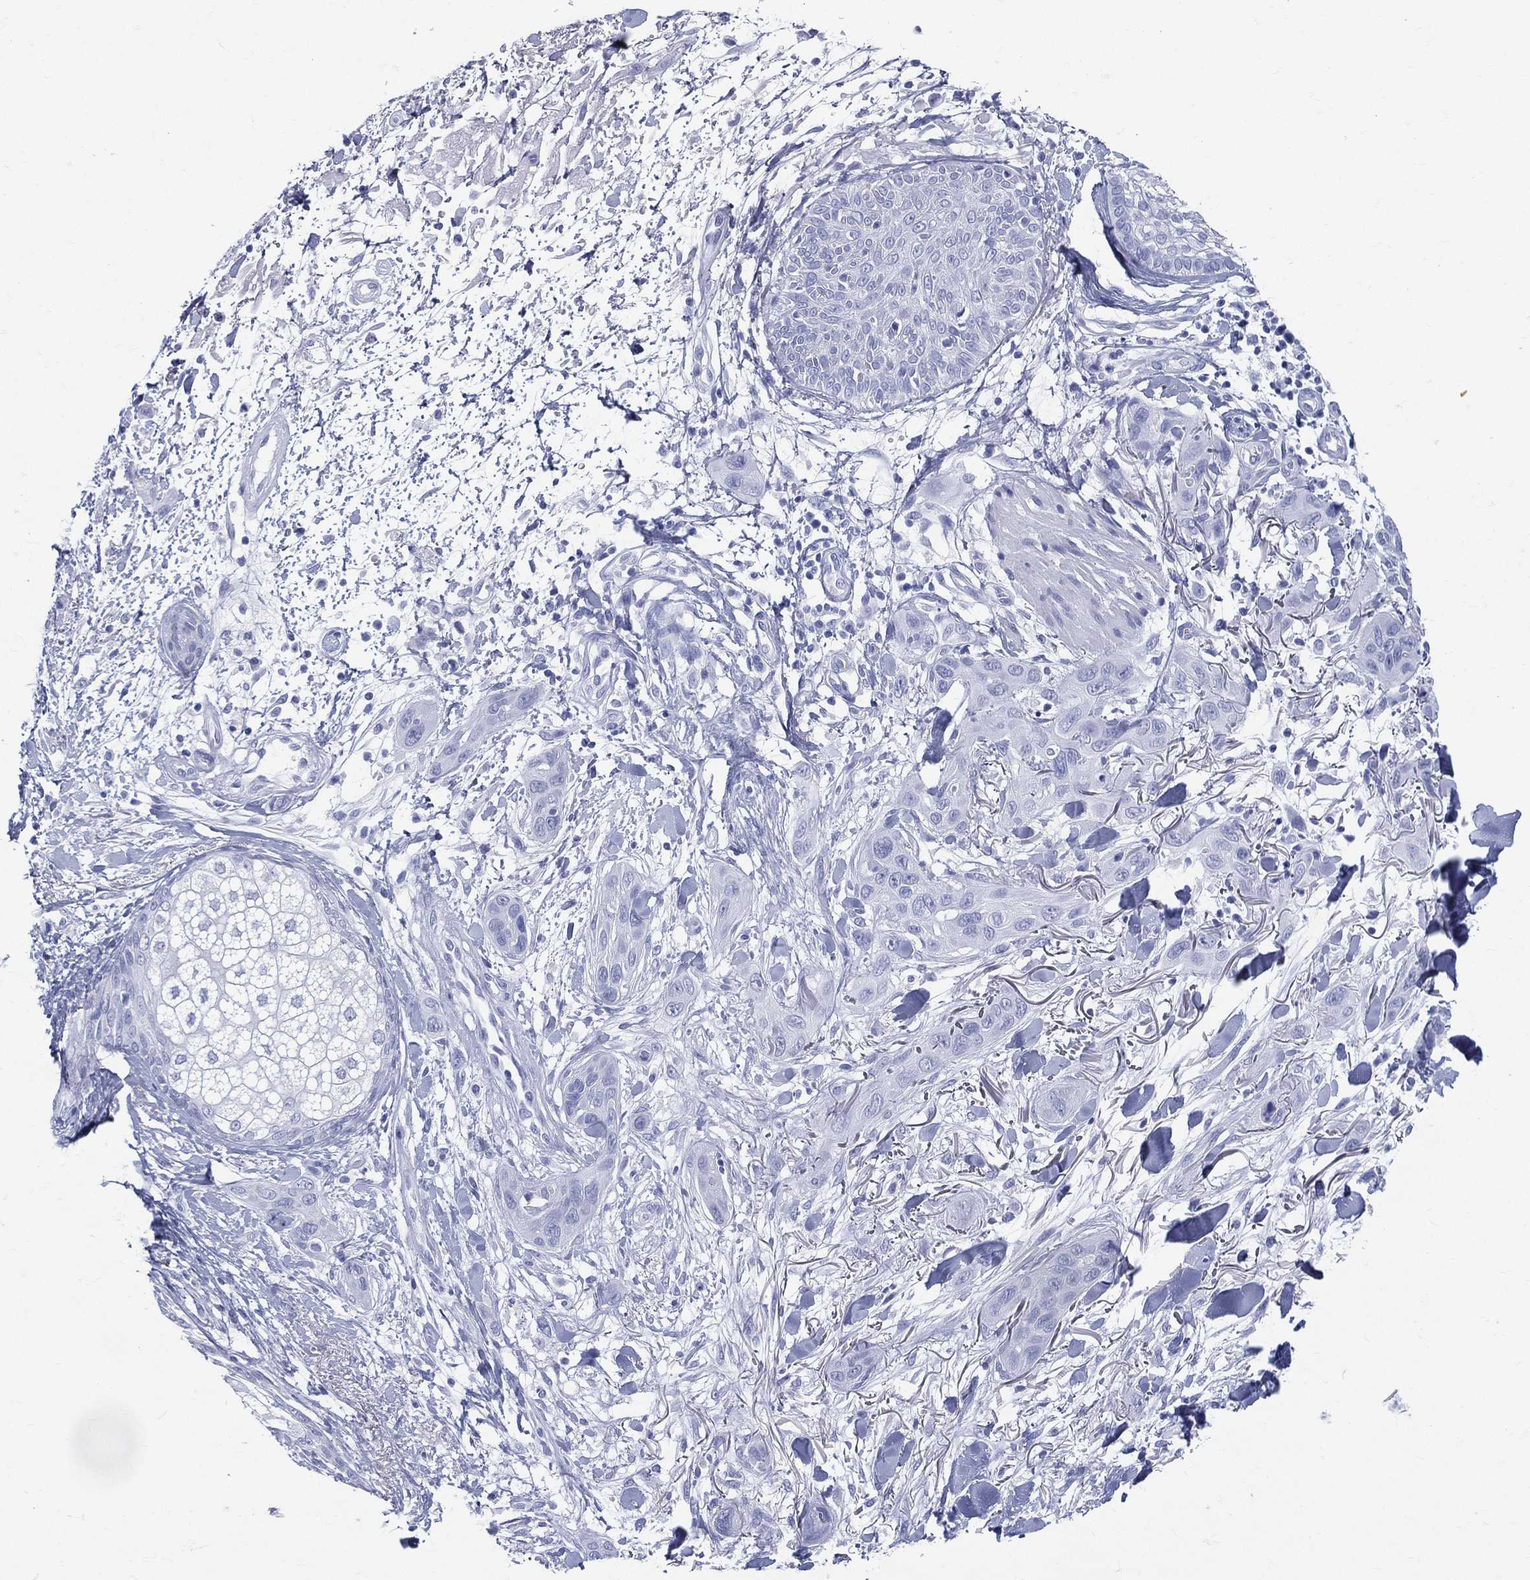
{"staining": {"intensity": "negative", "quantity": "none", "location": "none"}, "tissue": "skin cancer", "cell_type": "Tumor cells", "image_type": "cancer", "snomed": [{"axis": "morphology", "description": "Squamous cell carcinoma, NOS"}, {"axis": "topography", "description": "Skin"}], "caption": "The histopathology image displays no staining of tumor cells in skin squamous cell carcinoma.", "gene": "ETNPPL", "patient": {"sex": "male", "age": 78}}